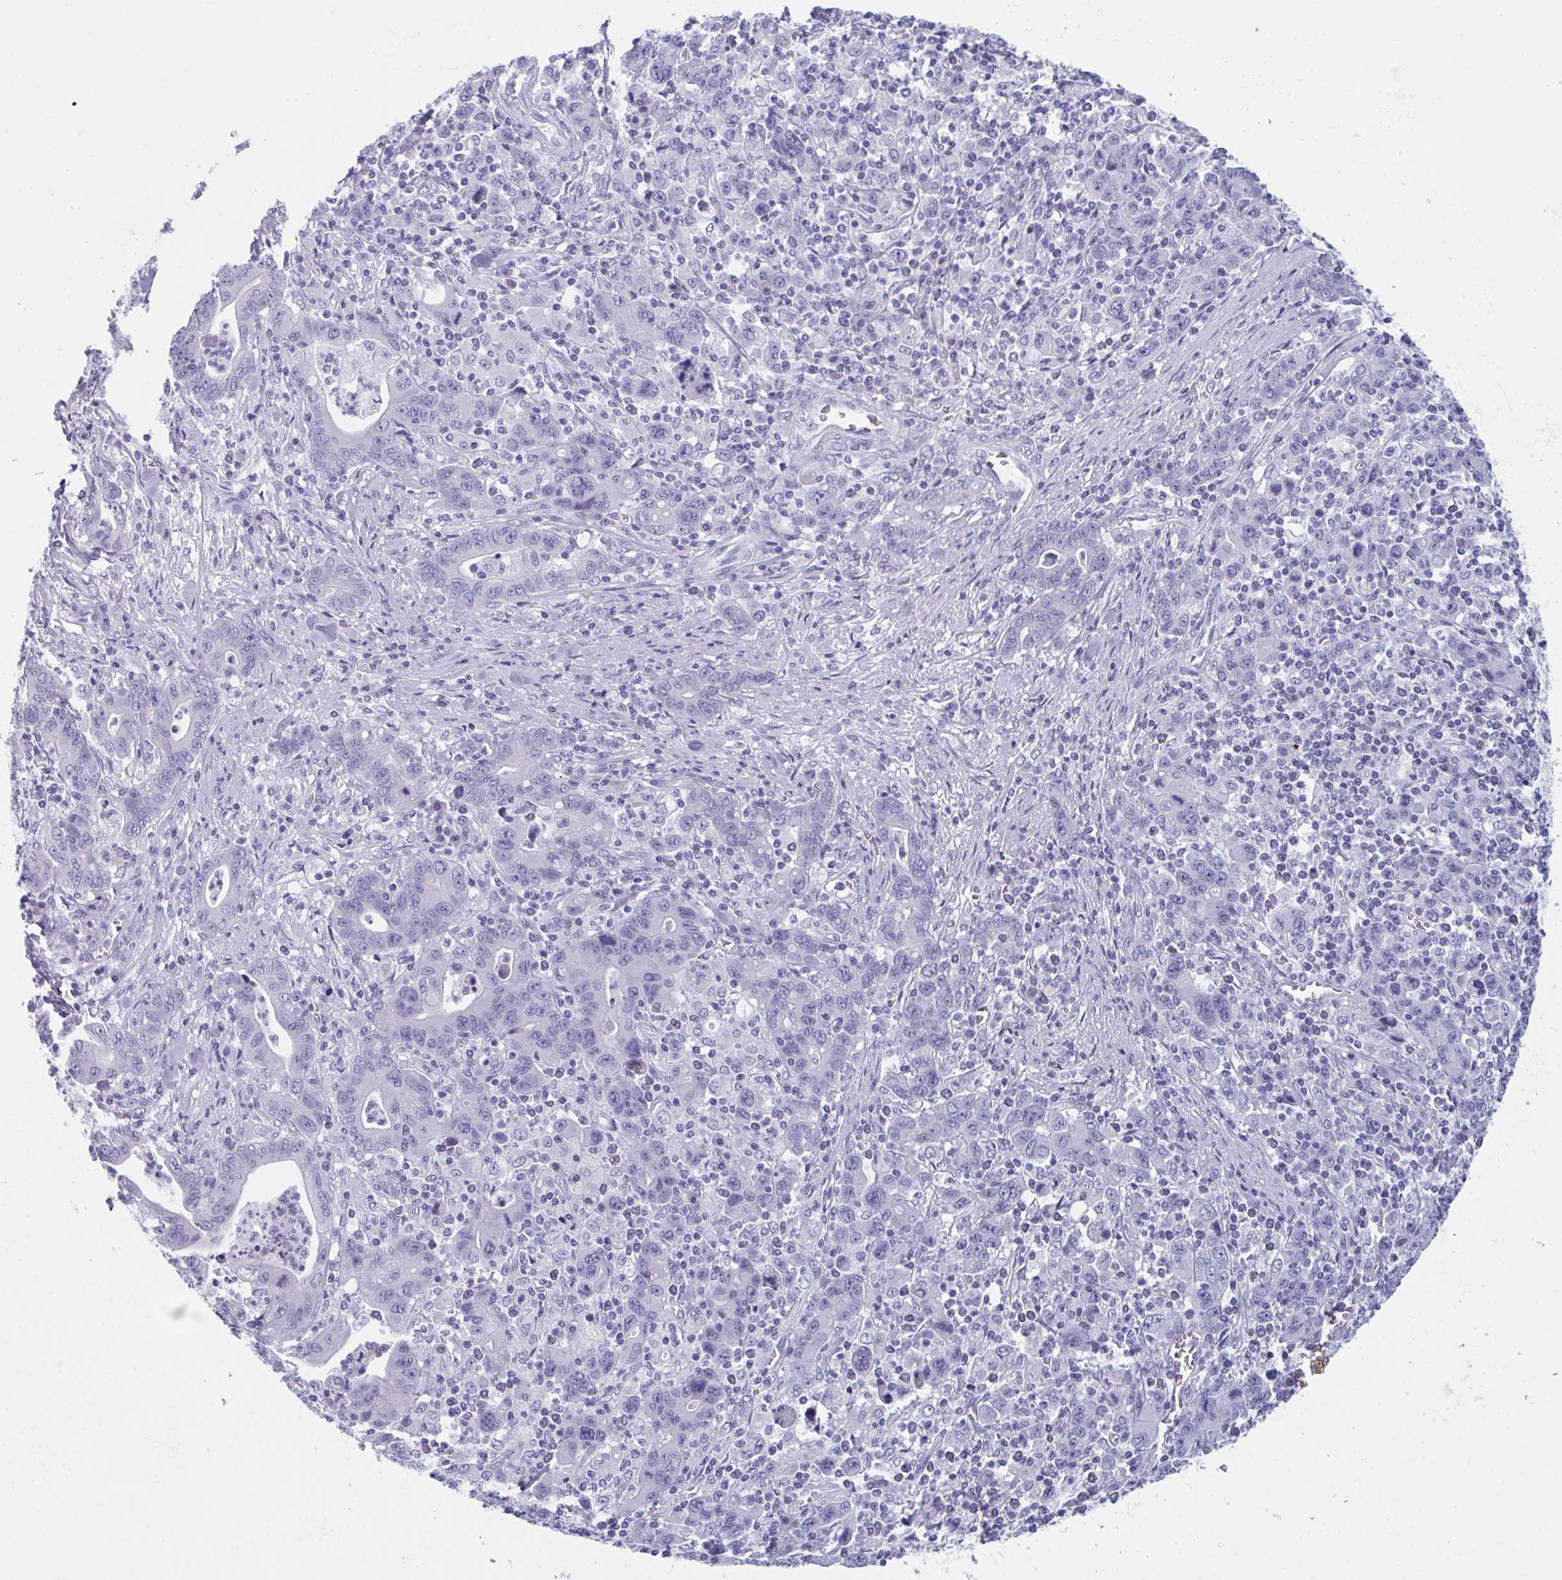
{"staining": {"intensity": "negative", "quantity": "none", "location": "none"}, "tissue": "stomach cancer", "cell_type": "Tumor cells", "image_type": "cancer", "snomed": [{"axis": "morphology", "description": "Adenocarcinoma, NOS"}, {"axis": "topography", "description": "Stomach, upper"}], "caption": "There is no significant staining in tumor cells of adenocarcinoma (stomach).", "gene": "HSD11B2", "patient": {"sex": "male", "age": 69}}